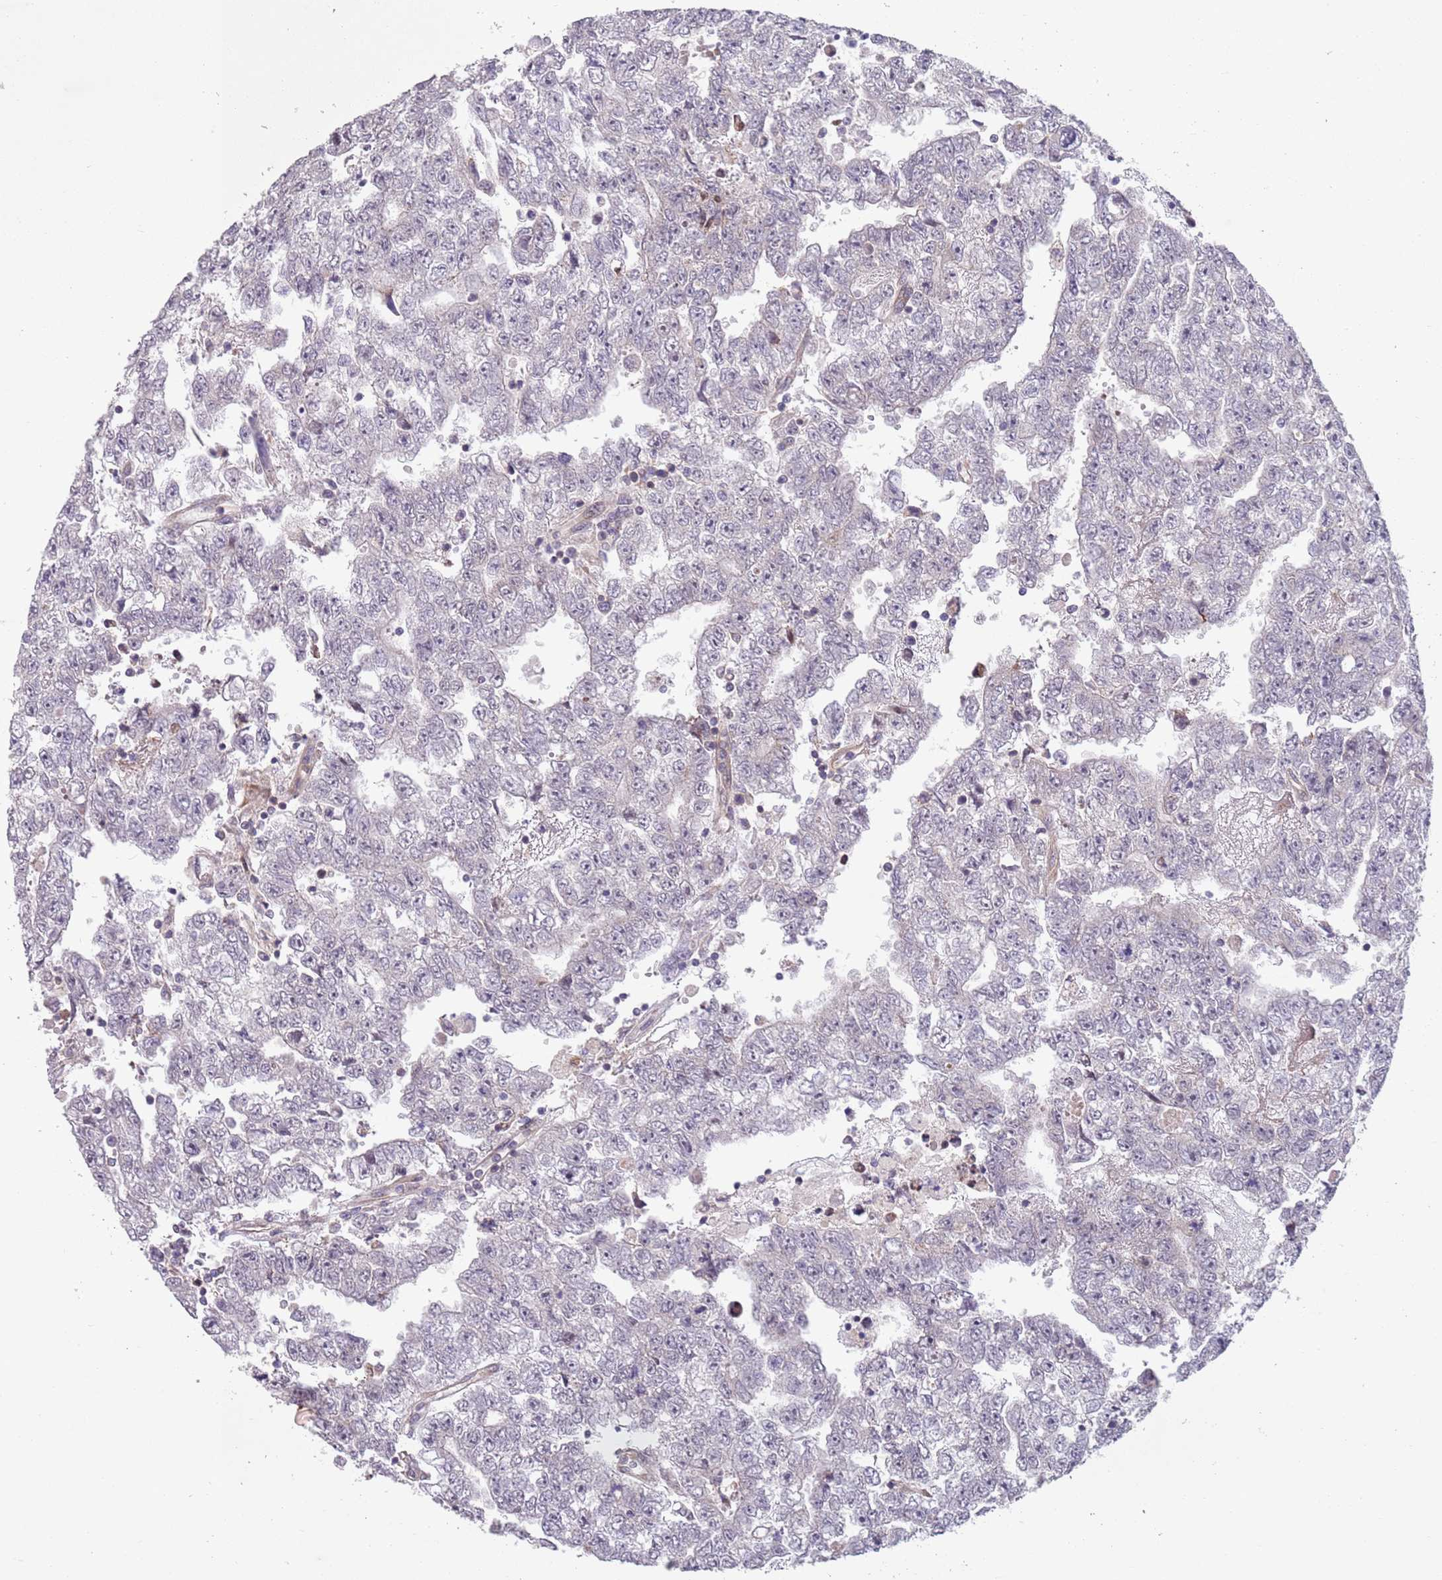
{"staining": {"intensity": "negative", "quantity": "none", "location": "none"}, "tissue": "testis cancer", "cell_type": "Tumor cells", "image_type": "cancer", "snomed": [{"axis": "morphology", "description": "Carcinoma, Embryonal, NOS"}, {"axis": "topography", "description": "Testis"}], "caption": "DAB immunohistochemical staining of testis embryonal carcinoma shows no significant expression in tumor cells.", "gene": "CHD9", "patient": {"sex": "male", "age": 25}}